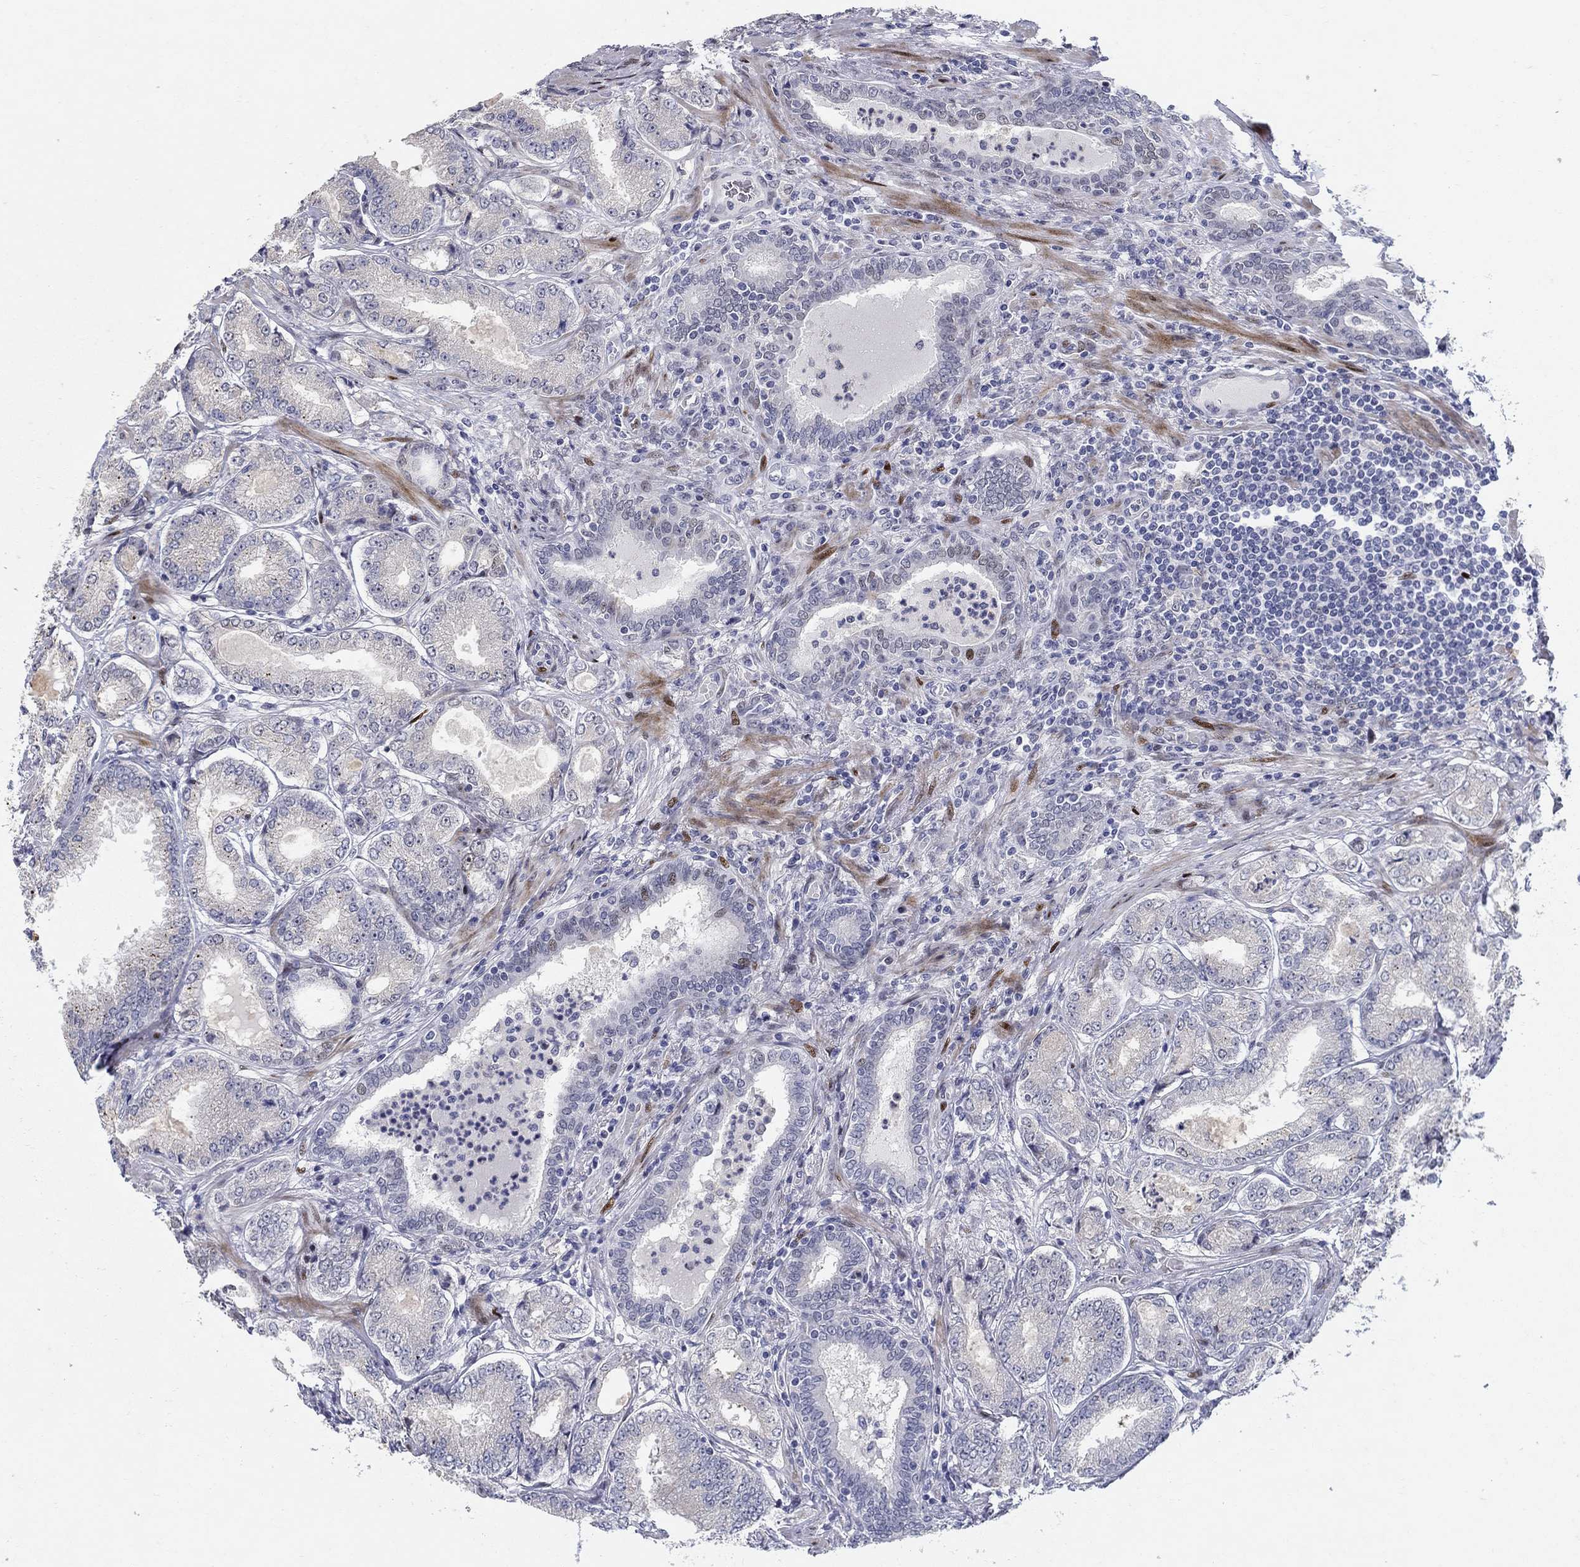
{"staining": {"intensity": "negative", "quantity": "none", "location": "none"}, "tissue": "prostate cancer", "cell_type": "Tumor cells", "image_type": "cancer", "snomed": [{"axis": "morphology", "description": "Adenocarcinoma, NOS"}, {"axis": "topography", "description": "Prostate"}], "caption": "Tumor cells show no significant positivity in adenocarcinoma (prostate).", "gene": "RAPGEF5", "patient": {"sex": "male", "age": 65}}